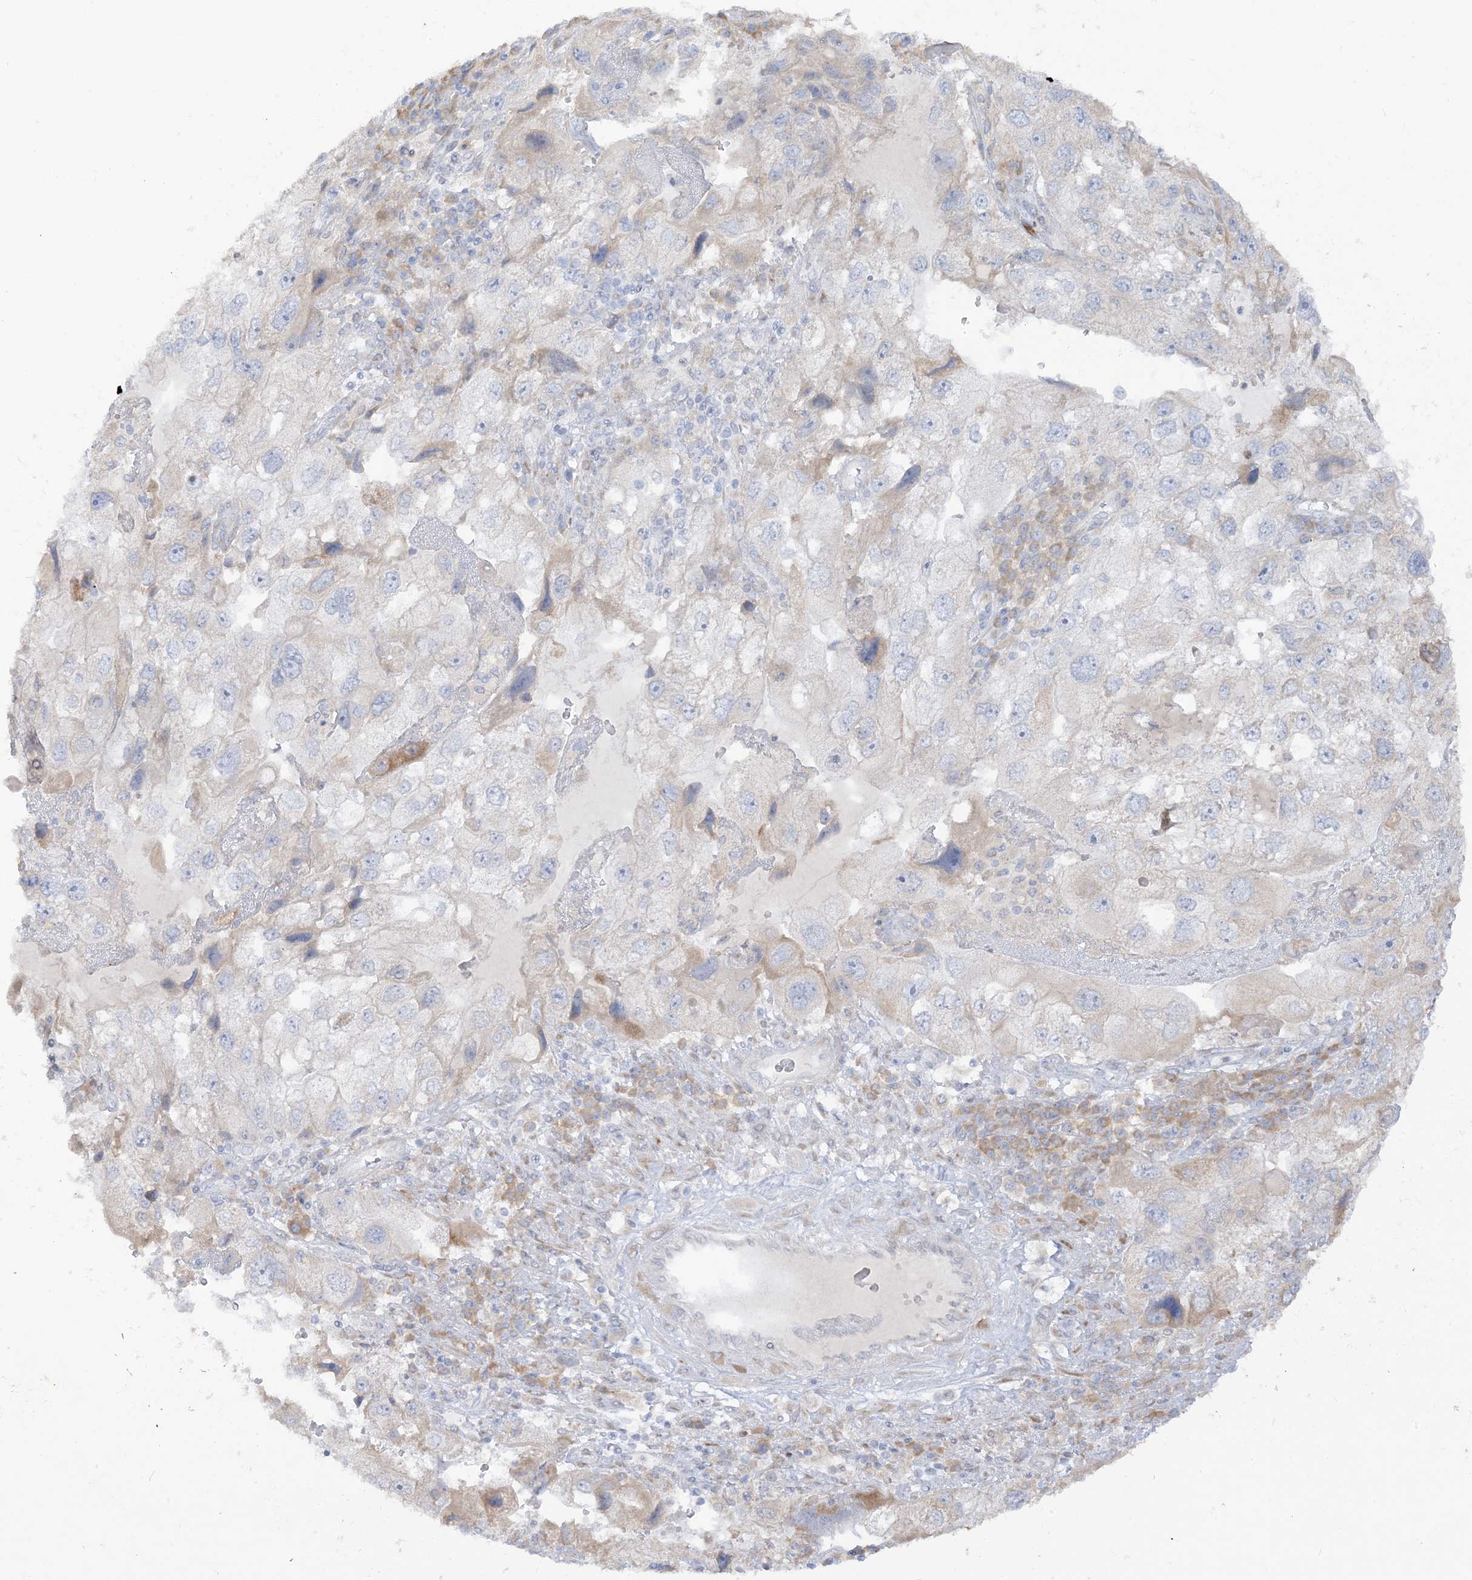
{"staining": {"intensity": "moderate", "quantity": "<25%", "location": "cytoplasmic/membranous"}, "tissue": "endometrial cancer", "cell_type": "Tumor cells", "image_type": "cancer", "snomed": [{"axis": "morphology", "description": "Adenocarcinoma, NOS"}, {"axis": "topography", "description": "Endometrium"}], "caption": "A micrograph showing moderate cytoplasmic/membranous expression in approximately <25% of tumor cells in adenocarcinoma (endometrial), as visualized by brown immunohistochemical staining.", "gene": "LOXL3", "patient": {"sex": "female", "age": 49}}